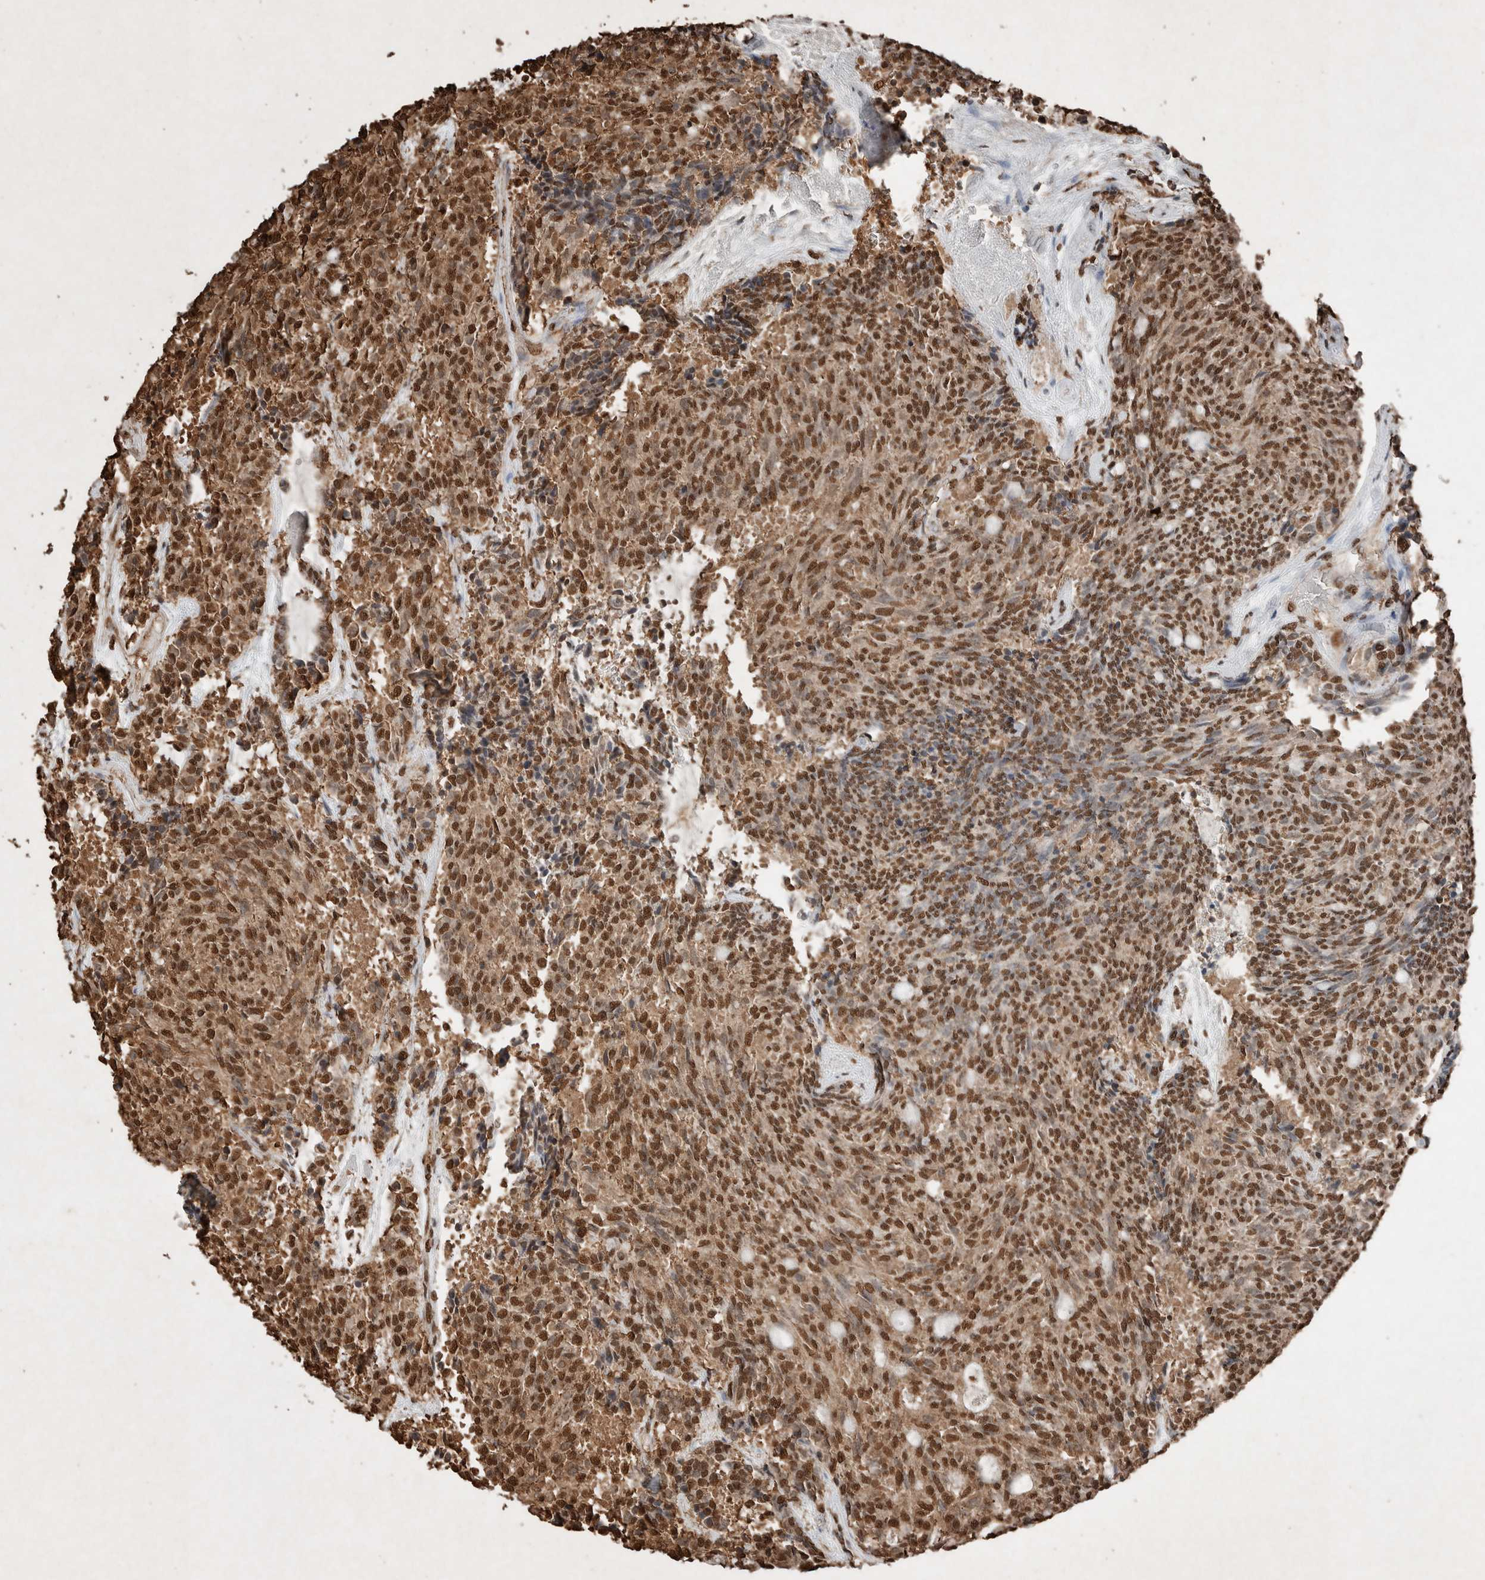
{"staining": {"intensity": "strong", "quantity": ">75%", "location": "nuclear"}, "tissue": "carcinoid", "cell_type": "Tumor cells", "image_type": "cancer", "snomed": [{"axis": "morphology", "description": "Carcinoid, malignant, NOS"}, {"axis": "topography", "description": "Pancreas"}], "caption": "Immunohistochemistry (IHC) of human malignant carcinoid shows high levels of strong nuclear expression in about >75% of tumor cells. The staining was performed using DAB (3,3'-diaminobenzidine) to visualize the protein expression in brown, while the nuclei were stained in blue with hematoxylin (Magnification: 20x).", "gene": "FSTL3", "patient": {"sex": "female", "age": 54}}